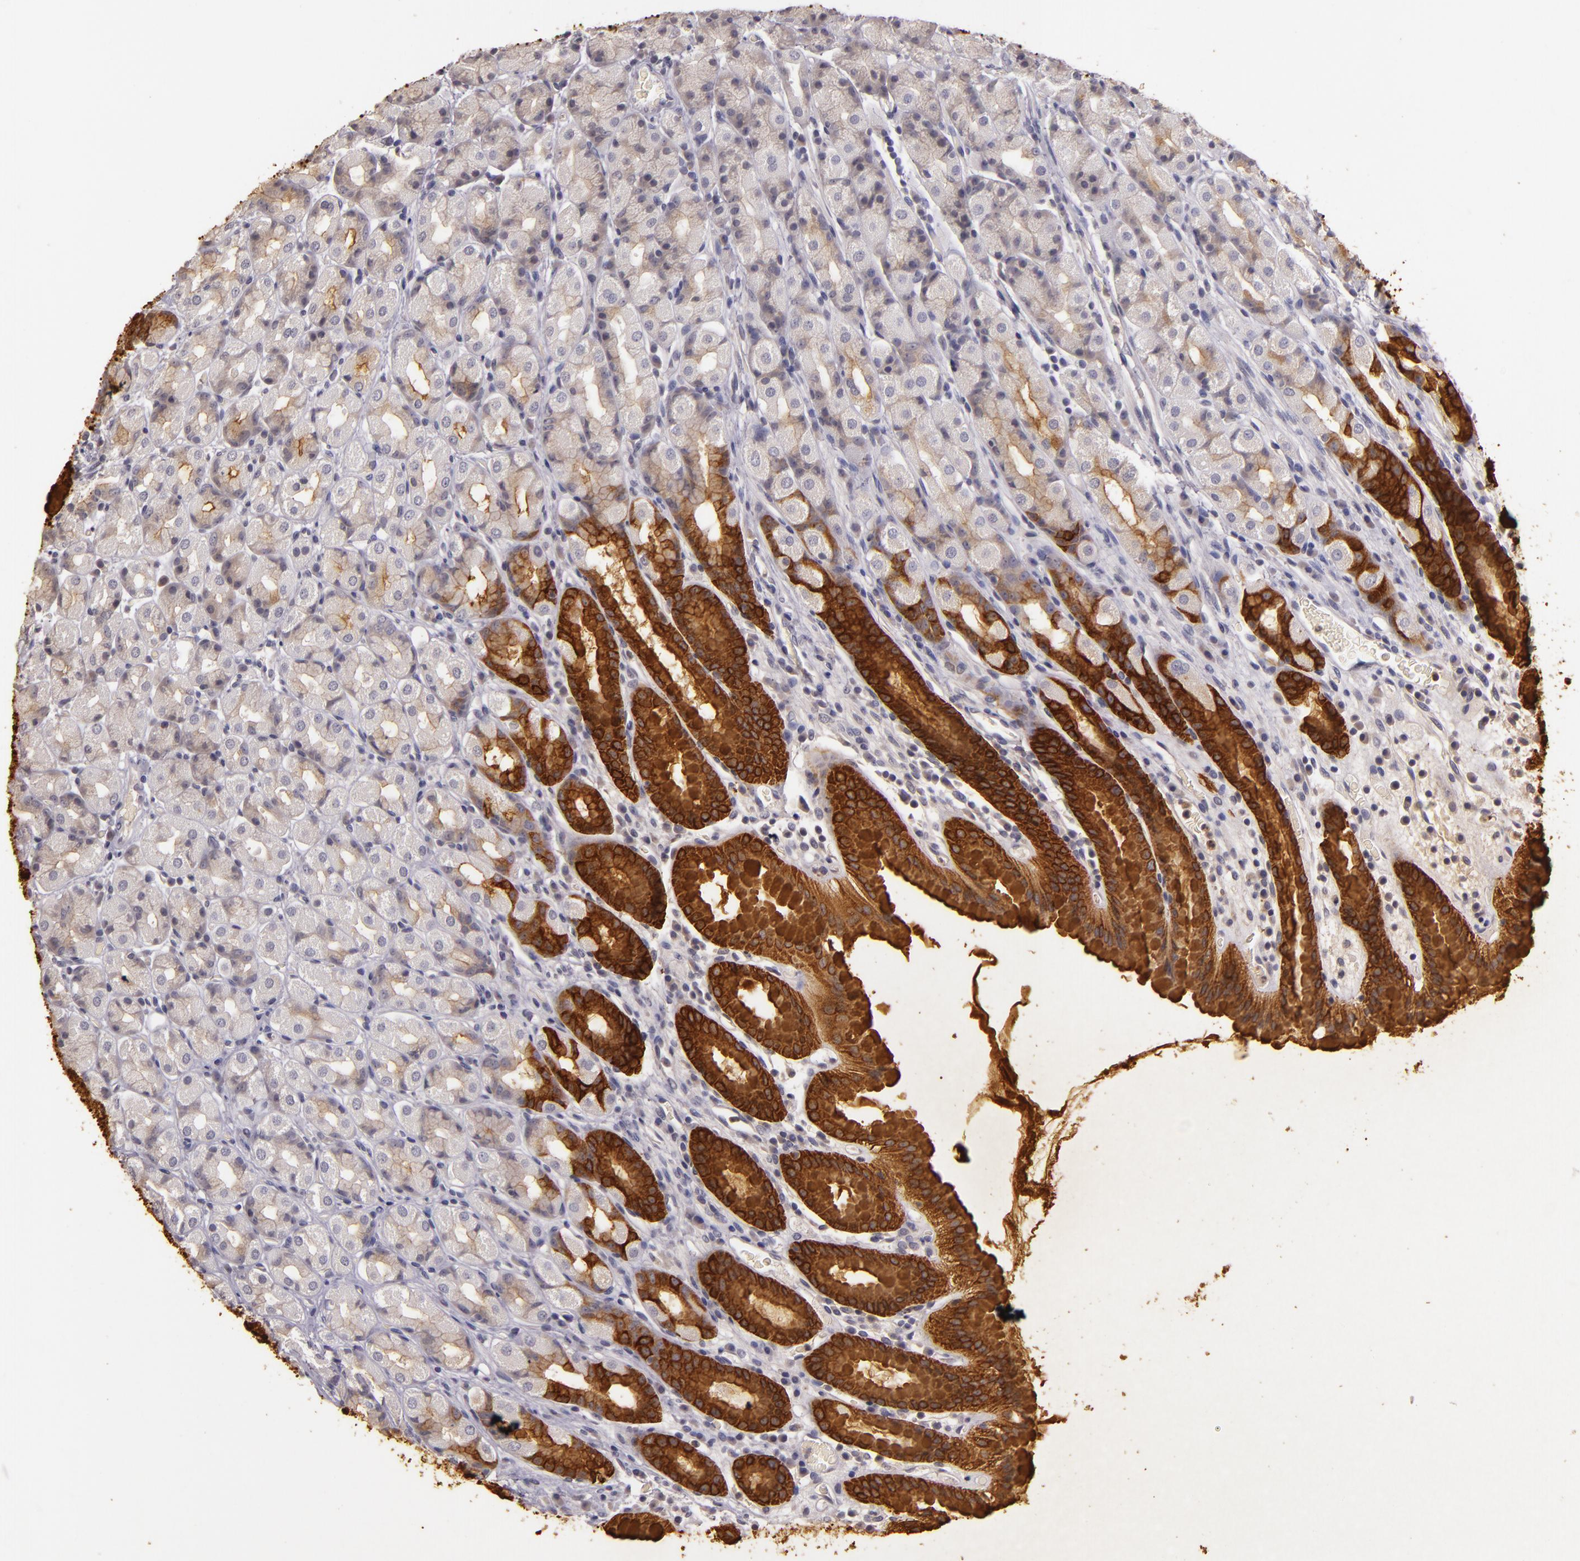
{"staining": {"intensity": "strong", "quantity": "25%-75%", "location": "cytoplasmic/membranous"}, "tissue": "stomach", "cell_type": "Glandular cells", "image_type": "normal", "snomed": [{"axis": "morphology", "description": "Normal tissue, NOS"}, {"axis": "topography", "description": "Stomach, upper"}], "caption": "DAB immunohistochemical staining of unremarkable stomach demonstrates strong cytoplasmic/membranous protein positivity in about 25%-75% of glandular cells.", "gene": "TFF1", "patient": {"sex": "male", "age": 68}}